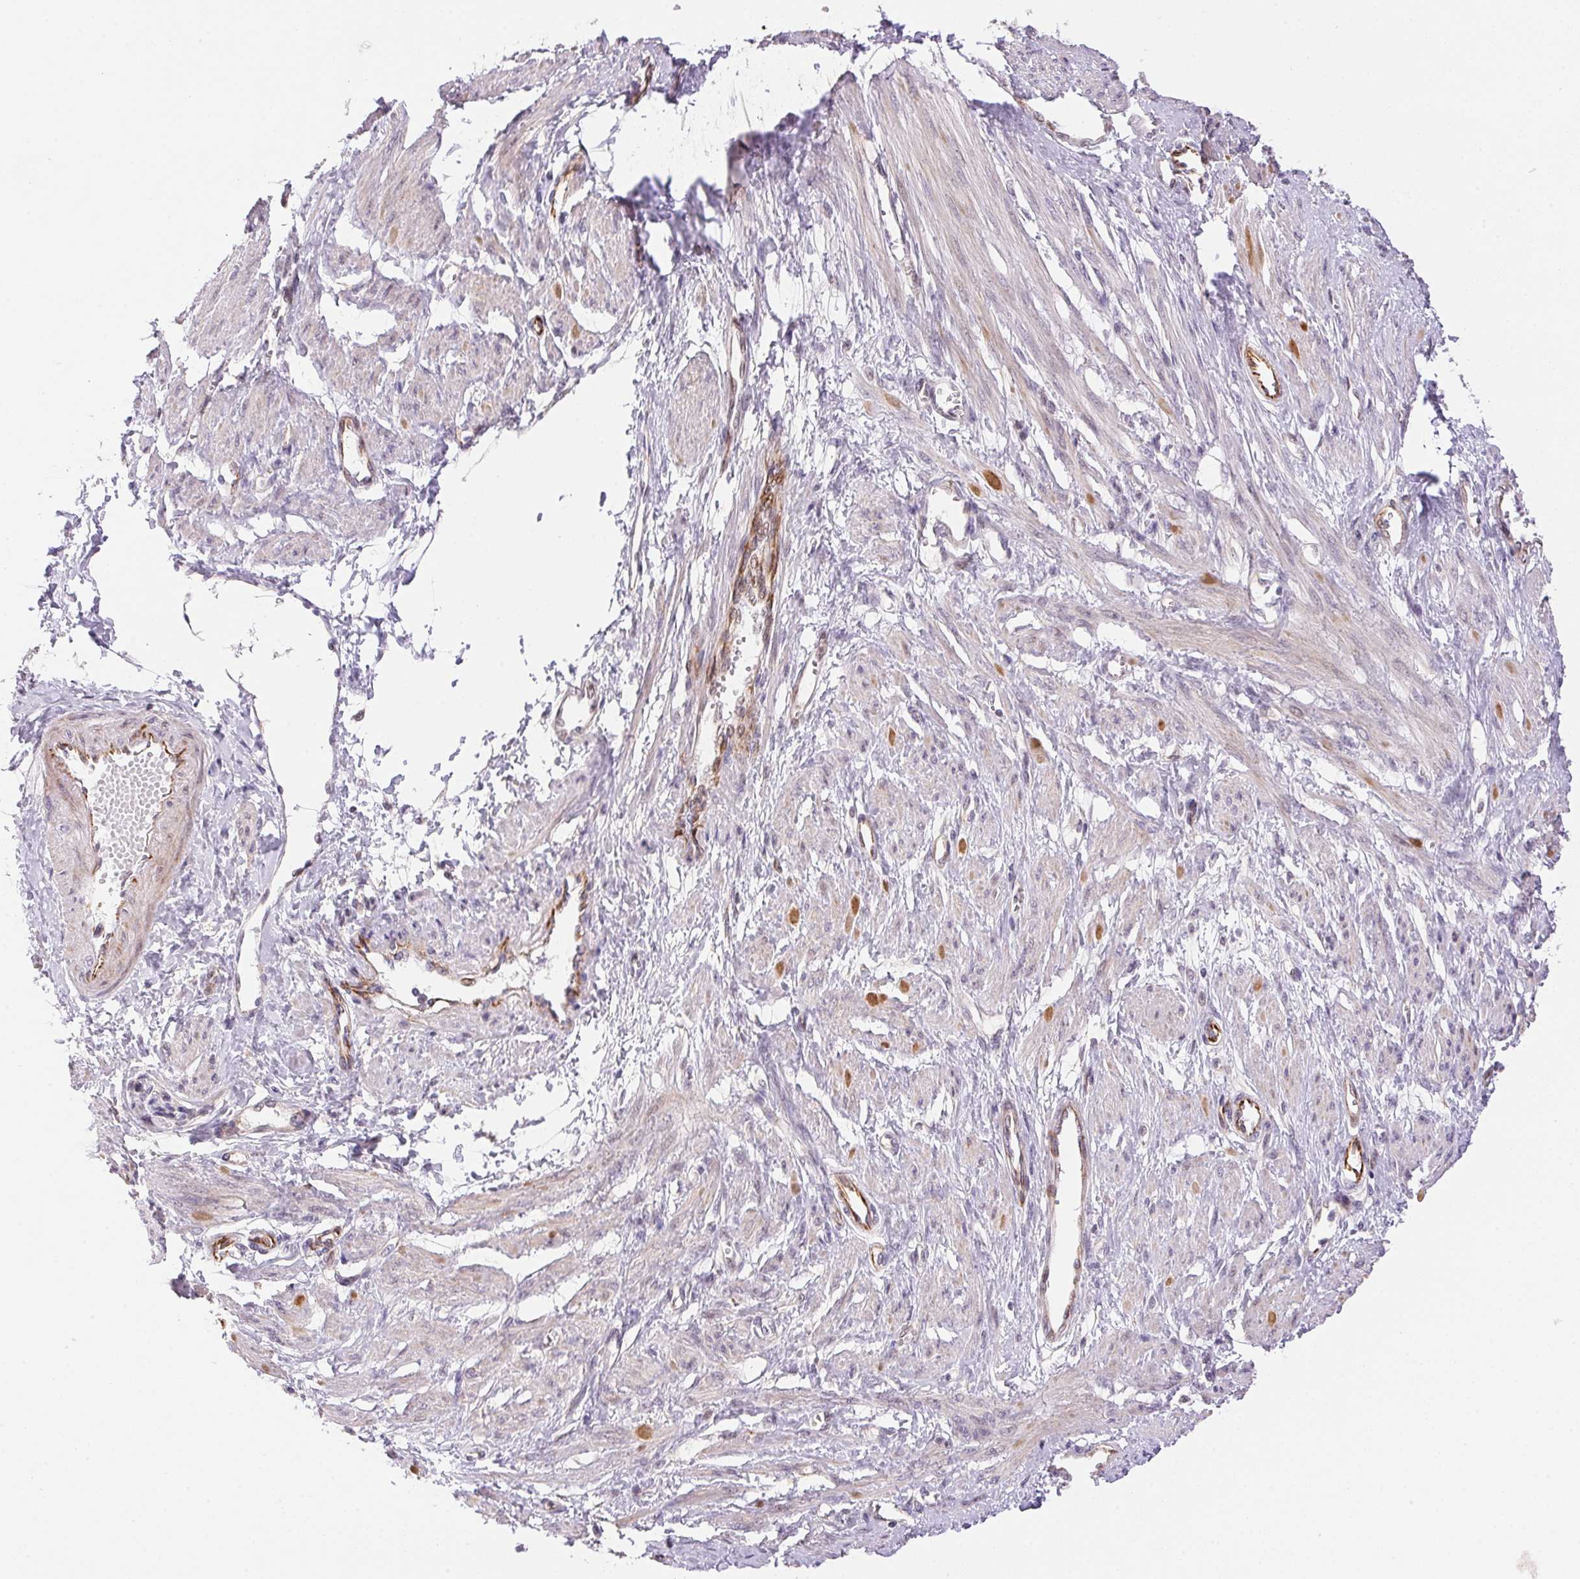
{"staining": {"intensity": "negative", "quantity": "none", "location": "none"}, "tissue": "smooth muscle", "cell_type": "Smooth muscle cells", "image_type": "normal", "snomed": [{"axis": "morphology", "description": "Normal tissue, NOS"}, {"axis": "topography", "description": "Smooth muscle"}, {"axis": "topography", "description": "Uterus"}], "caption": "This is an IHC image of unremarkable smooth muscle. There is no staining in smooth muscle cells.", "gene": "GYG2", "patient": {"sex": "female", "age": 39}}